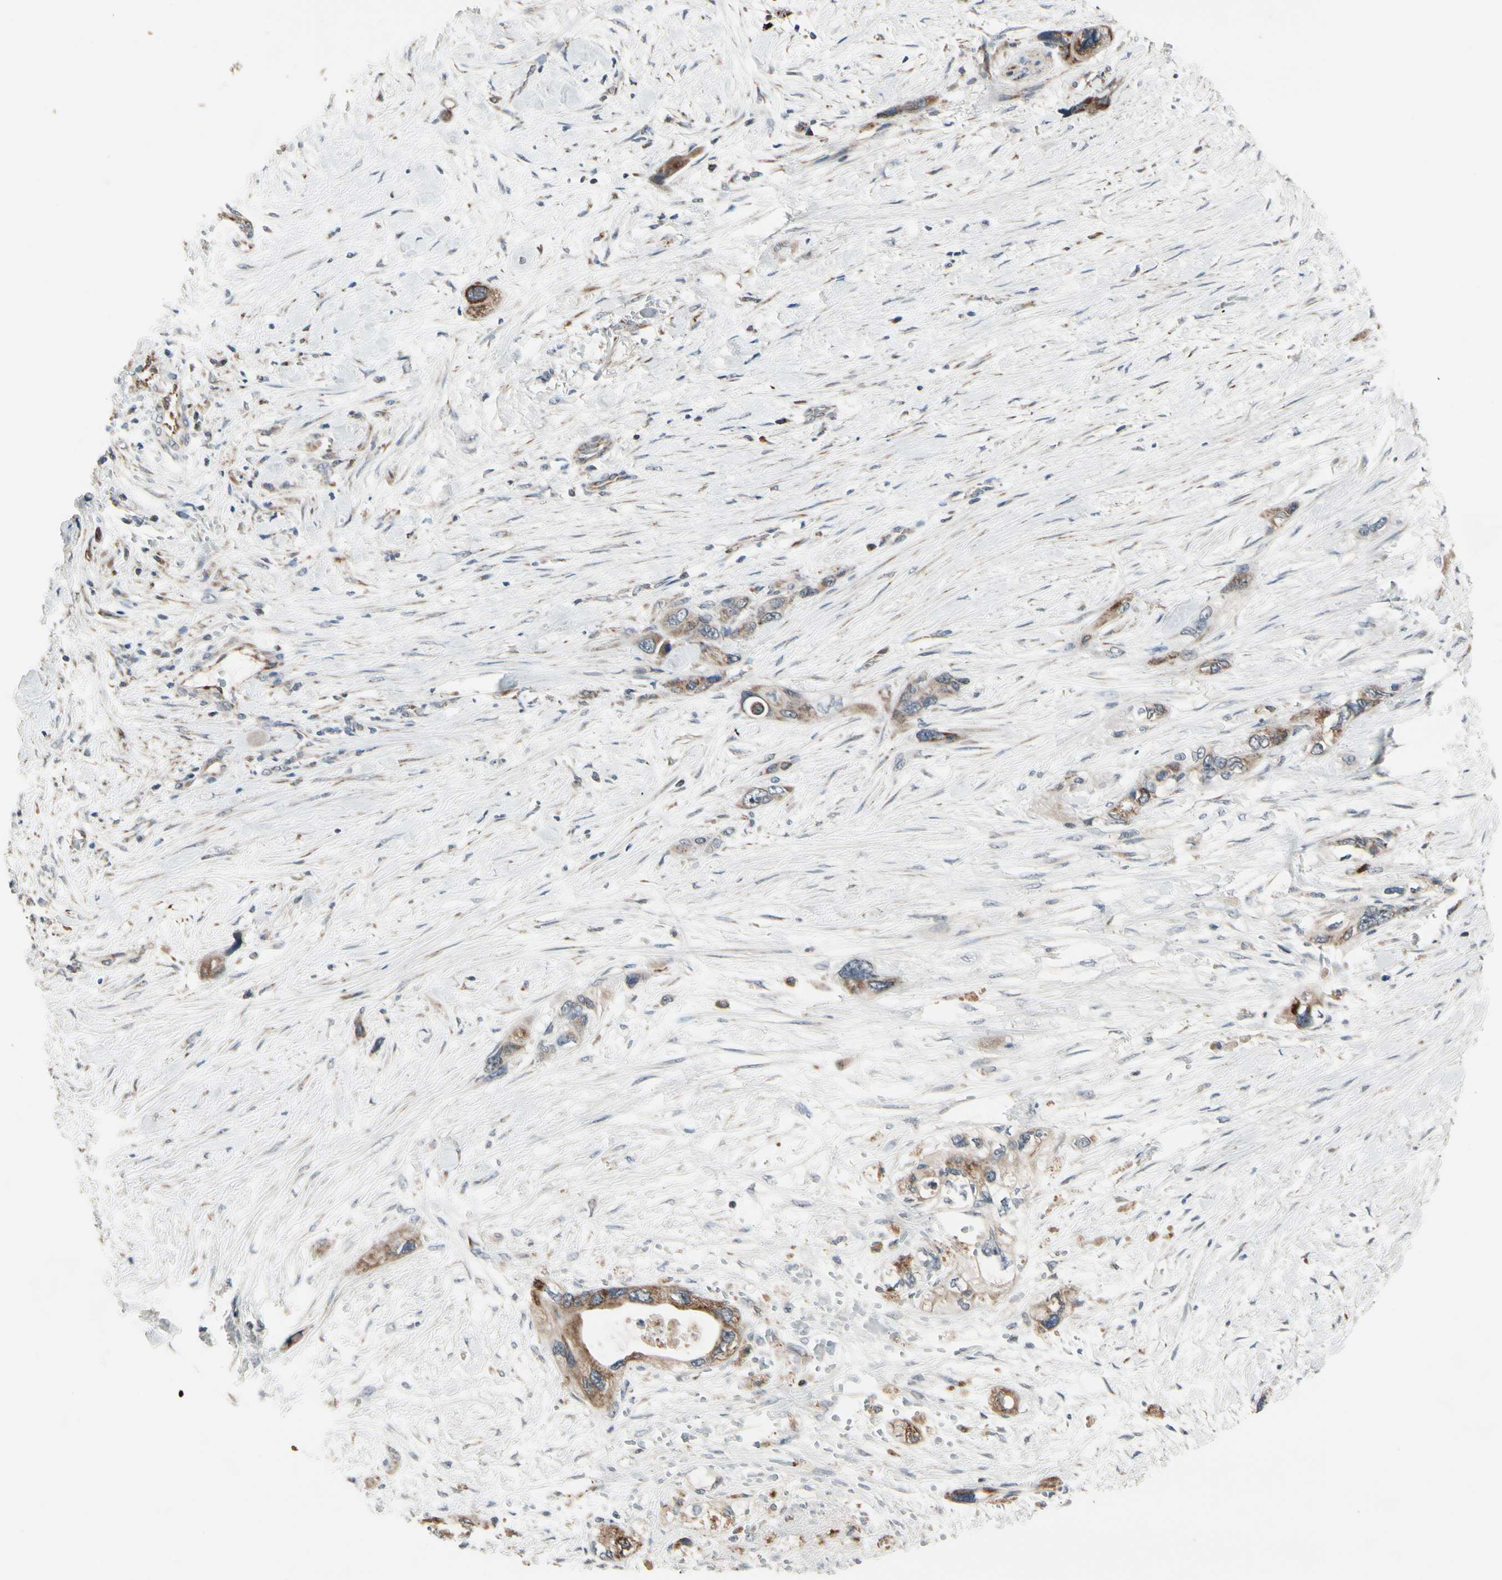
{"staining": {"intensity": "weak", "quantity": ">75%", "location": "cytoplasmic/membranous"}, "tissue": "pancreatic cancer", "cell_type": "Tumor cells", "image_type": "cancer", "snomed": [{"axis": "morphology", "description": "Adenocarcinoma, NOS"}, {"axis": "topography", "description": "Pancreas"}], "caption": "Immunohistochemical staining of pancreatic cancer (adenocarcinoma) displays low levels of weak cytoplasmic/membranous positivity in approximately >75% of tumor cells.", "gene": "CPT1A", "patient": {"sex": "male", "age": 46}}